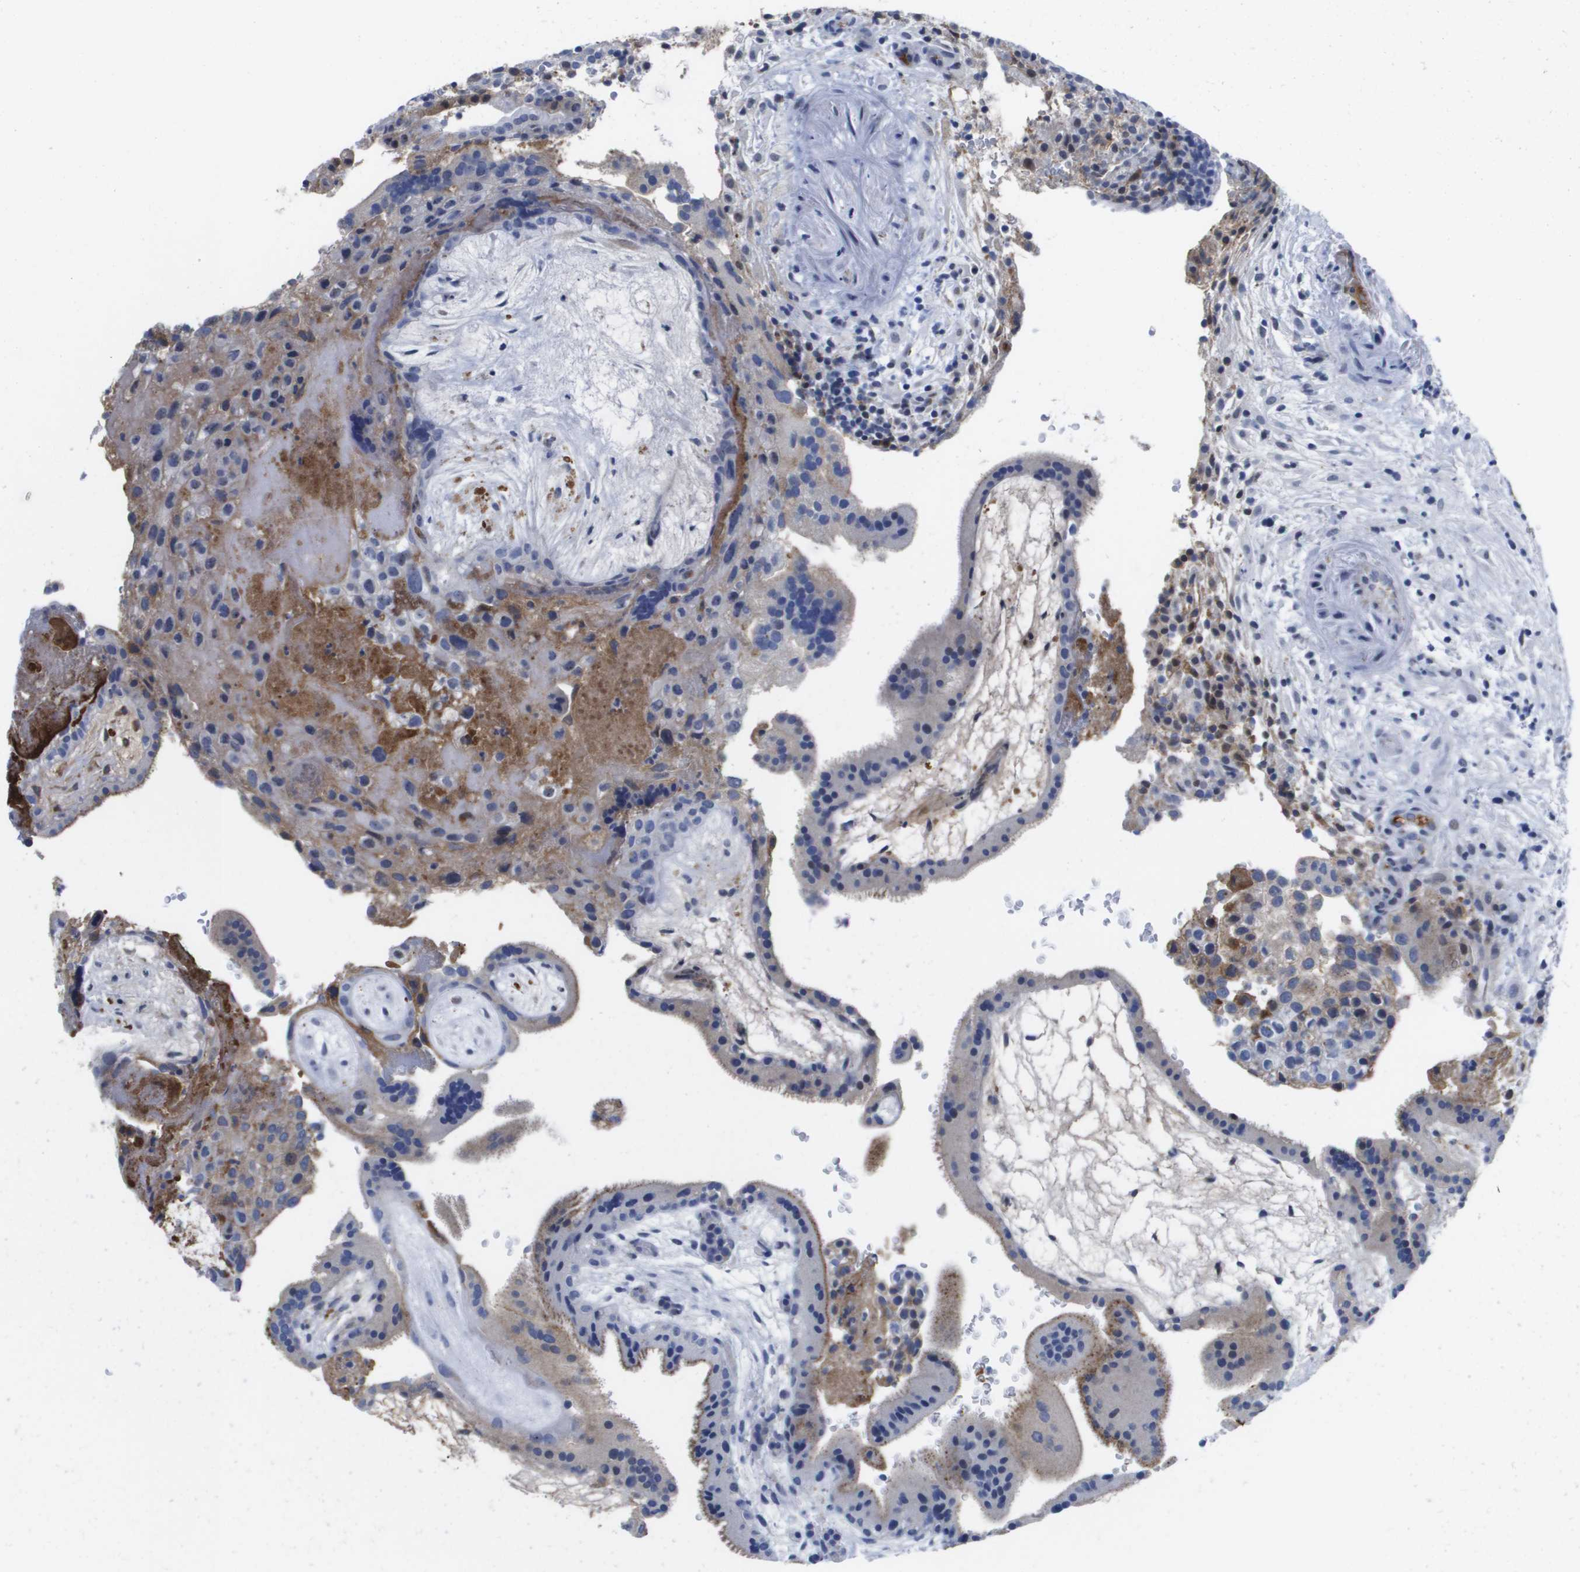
{"staining": {"intensity": "moderate", "quantity": "<25%", "location": "cytoplasmic/membranous"}, "tissue": "placenta", "cell_type": "Decidual cells", "image_type": "normal", "snomed": [{"axis": "morphology", "description": "Normal tissue, NOS"}, {"axis": "topography", "description": "Placenta"}], "caption": "High-magnification brightfield microscopy of unremarkable placenta stained with DAB (brown) and counterstained with hematoxylin (blue). decidual cells exhibit moderate cytoplasmic/membranous staining is present in about<25% of cells. (DAB (3,3'-diaminobenzidine) IHC, brown staining for protein, blue staining for nuclei).", "gene": "SERPINC1", "patient": {"sex": "female", "age": 19}}